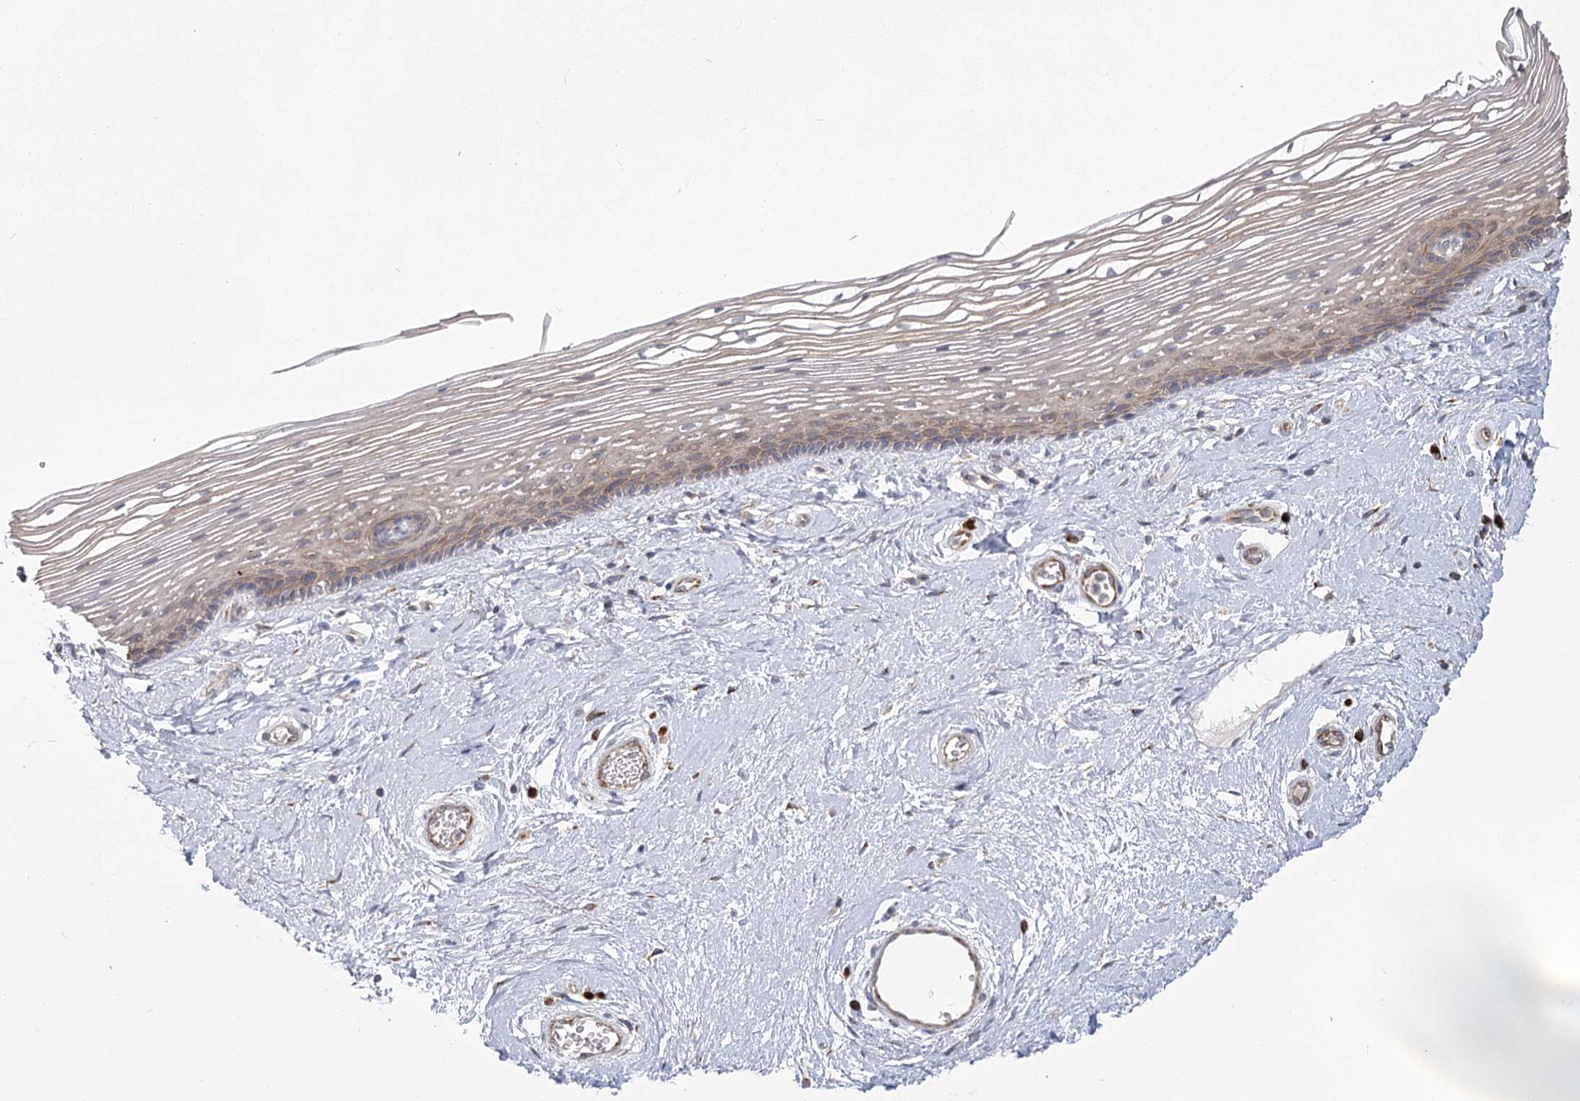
{"staining": {"intensity": "moderate", "quantity": ">75%", "location": "cytoplasmic/membranous"}, "tissue": "vagina", "cell_type": "Squamous epithelial cells", "image_type": "normal", "snomed": [{"axis": "morphology", "description": "Normal tissue, NOS"}, {"axis": "topography", "description": "Vagina"}], "caption": "Squamous epithelial cells show medium levels of moderate cytoplasmic/membranous staining in approximately >75% of cells in unremarkable vagina. Immunohistochemistry (ihc) stains the protein in brown and the nuclei are stained blue.", "gene": "CNTLN", "patient": {"sex": "female", "age": 46}}